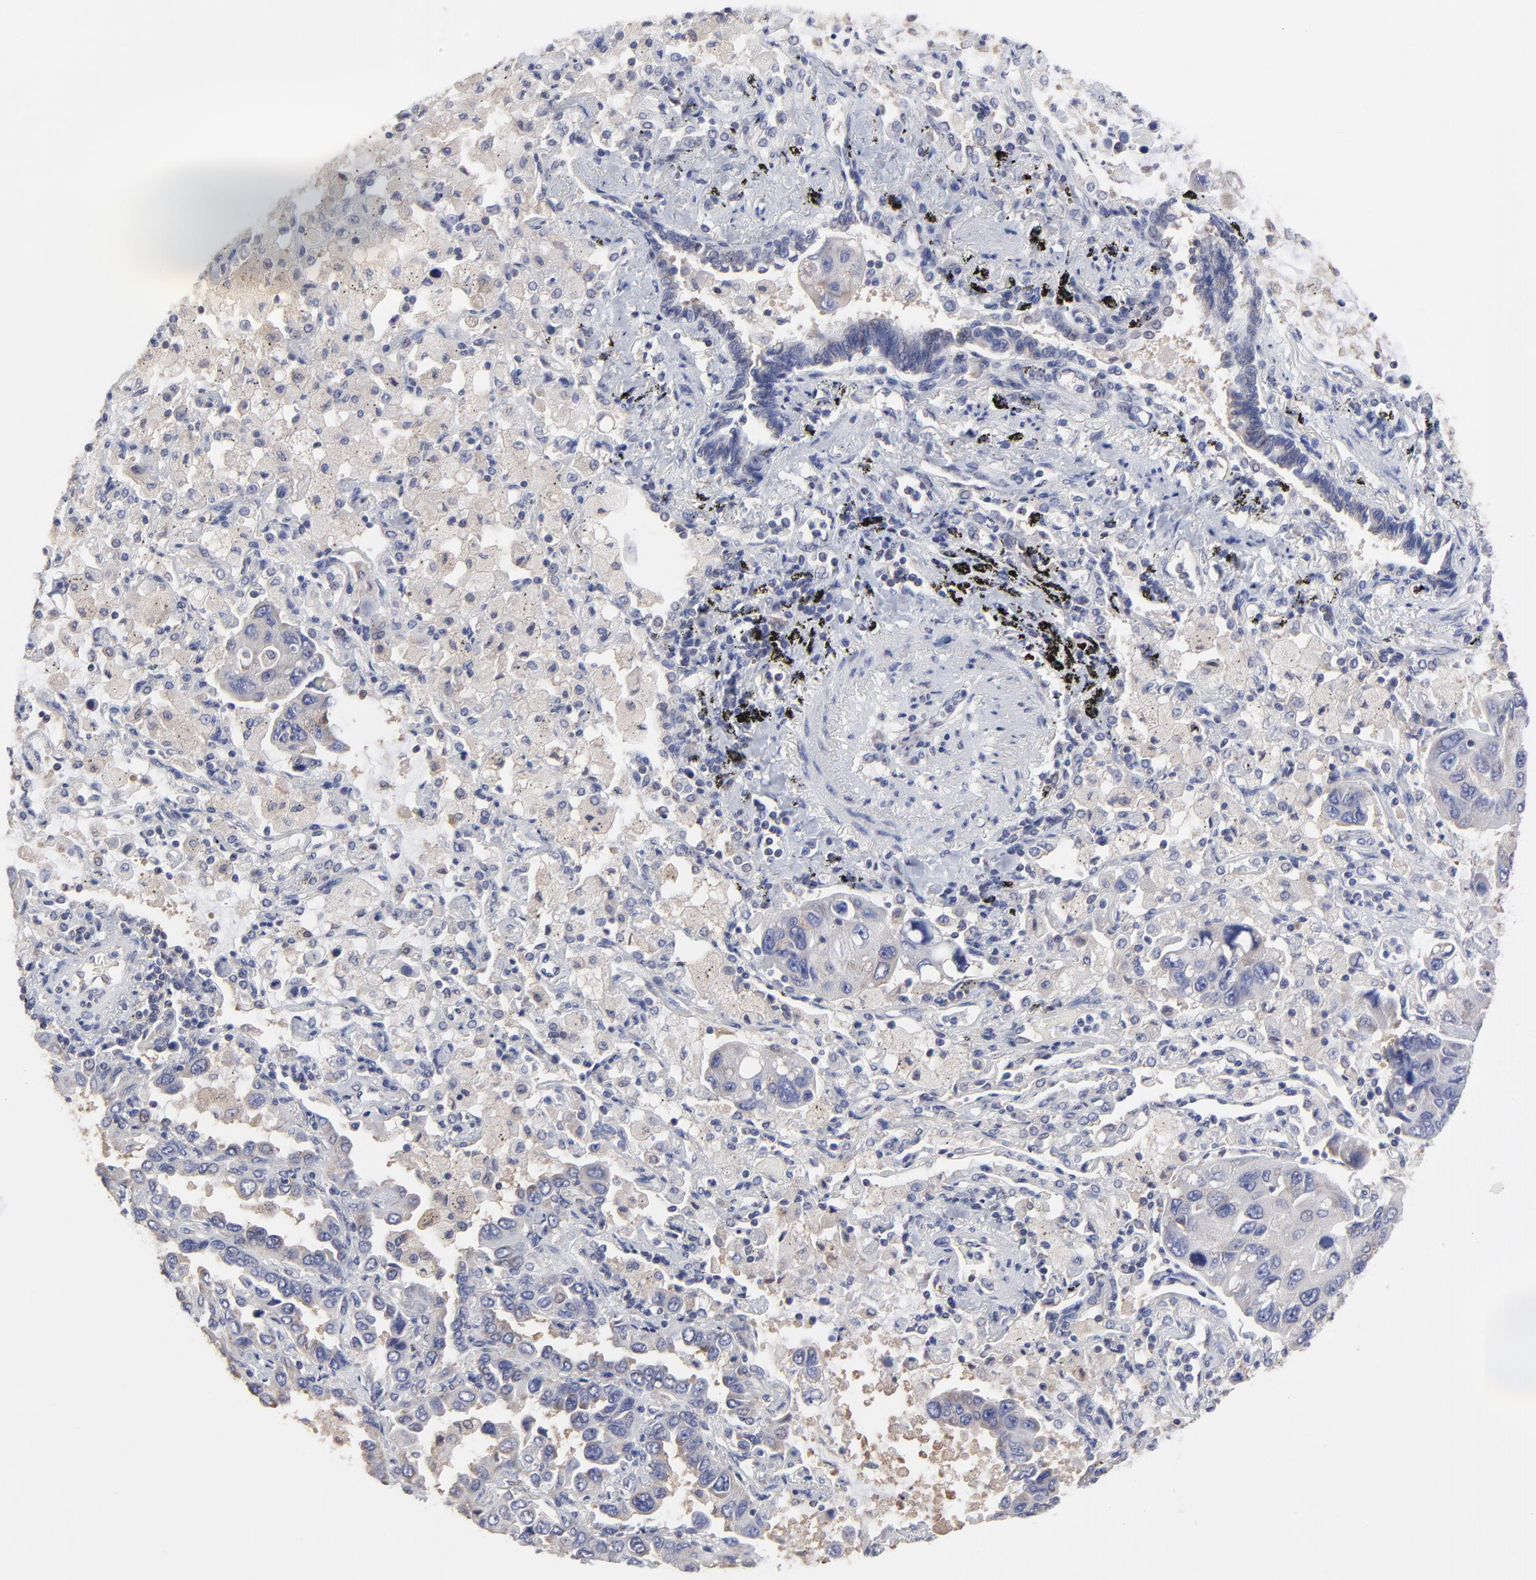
{"staining": {"intensity": "weak", "quantity": "<25%", "location": "cytoplasmic/membranous"}, "tissue": "lung cancer", "cell_type": "Tumor cells", "image_type": "cancer", "snomed": [{"axis": "morphology", "description": "Adenocarcinoma, NOS"}, {"axis": "topography", "description": "Lung"}], "caption": "High magnification brightfield microscopy of lung cancer stained with DAB (3,3'-diaminobenzidine) (brown) and counterstained with hematoxylin (blue): tumor cells show no significant staining.", "gene": "CCT2", "patient": {"sex": "male", "age": 64}}